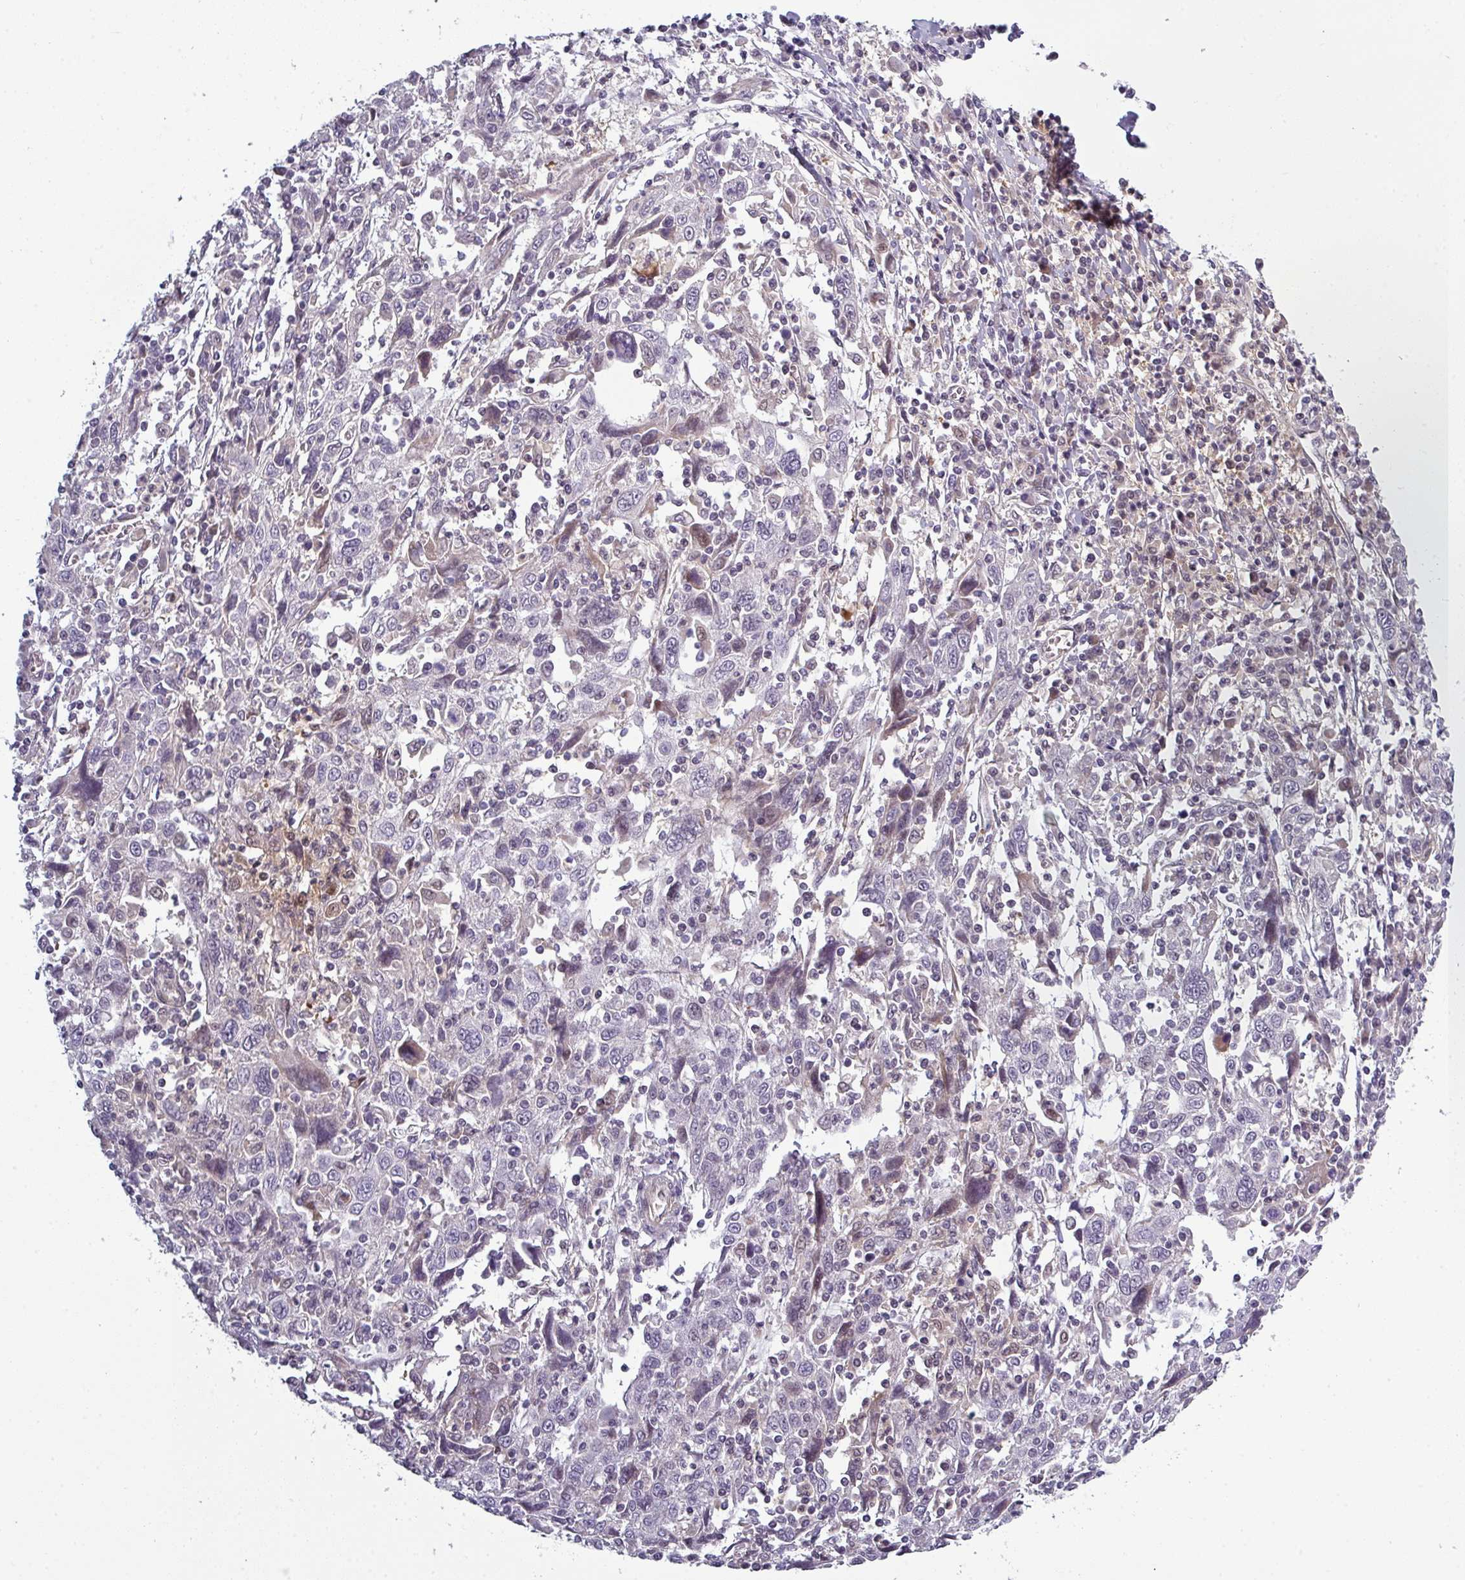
{"staining": {"intensity": "weak", "quantity": "<25%", "location": "cytoplasmic/membranous,nuclear"}, "tissue": "cervical cancer", "cell_type": "Tumor cells", "image_type": "cancer", "snomed": [{"axis": "morphology", "description": "Squamous cell carcinoma, NOS"}, {"axis": "topography", "description": "Cervix"}], "caption": "There is no significant staining in tumor cells of cervical cancer (squamous cell carcinoma).", "gene": "PRAMEF12", "patient": {"sex": "female", "age": 46}}